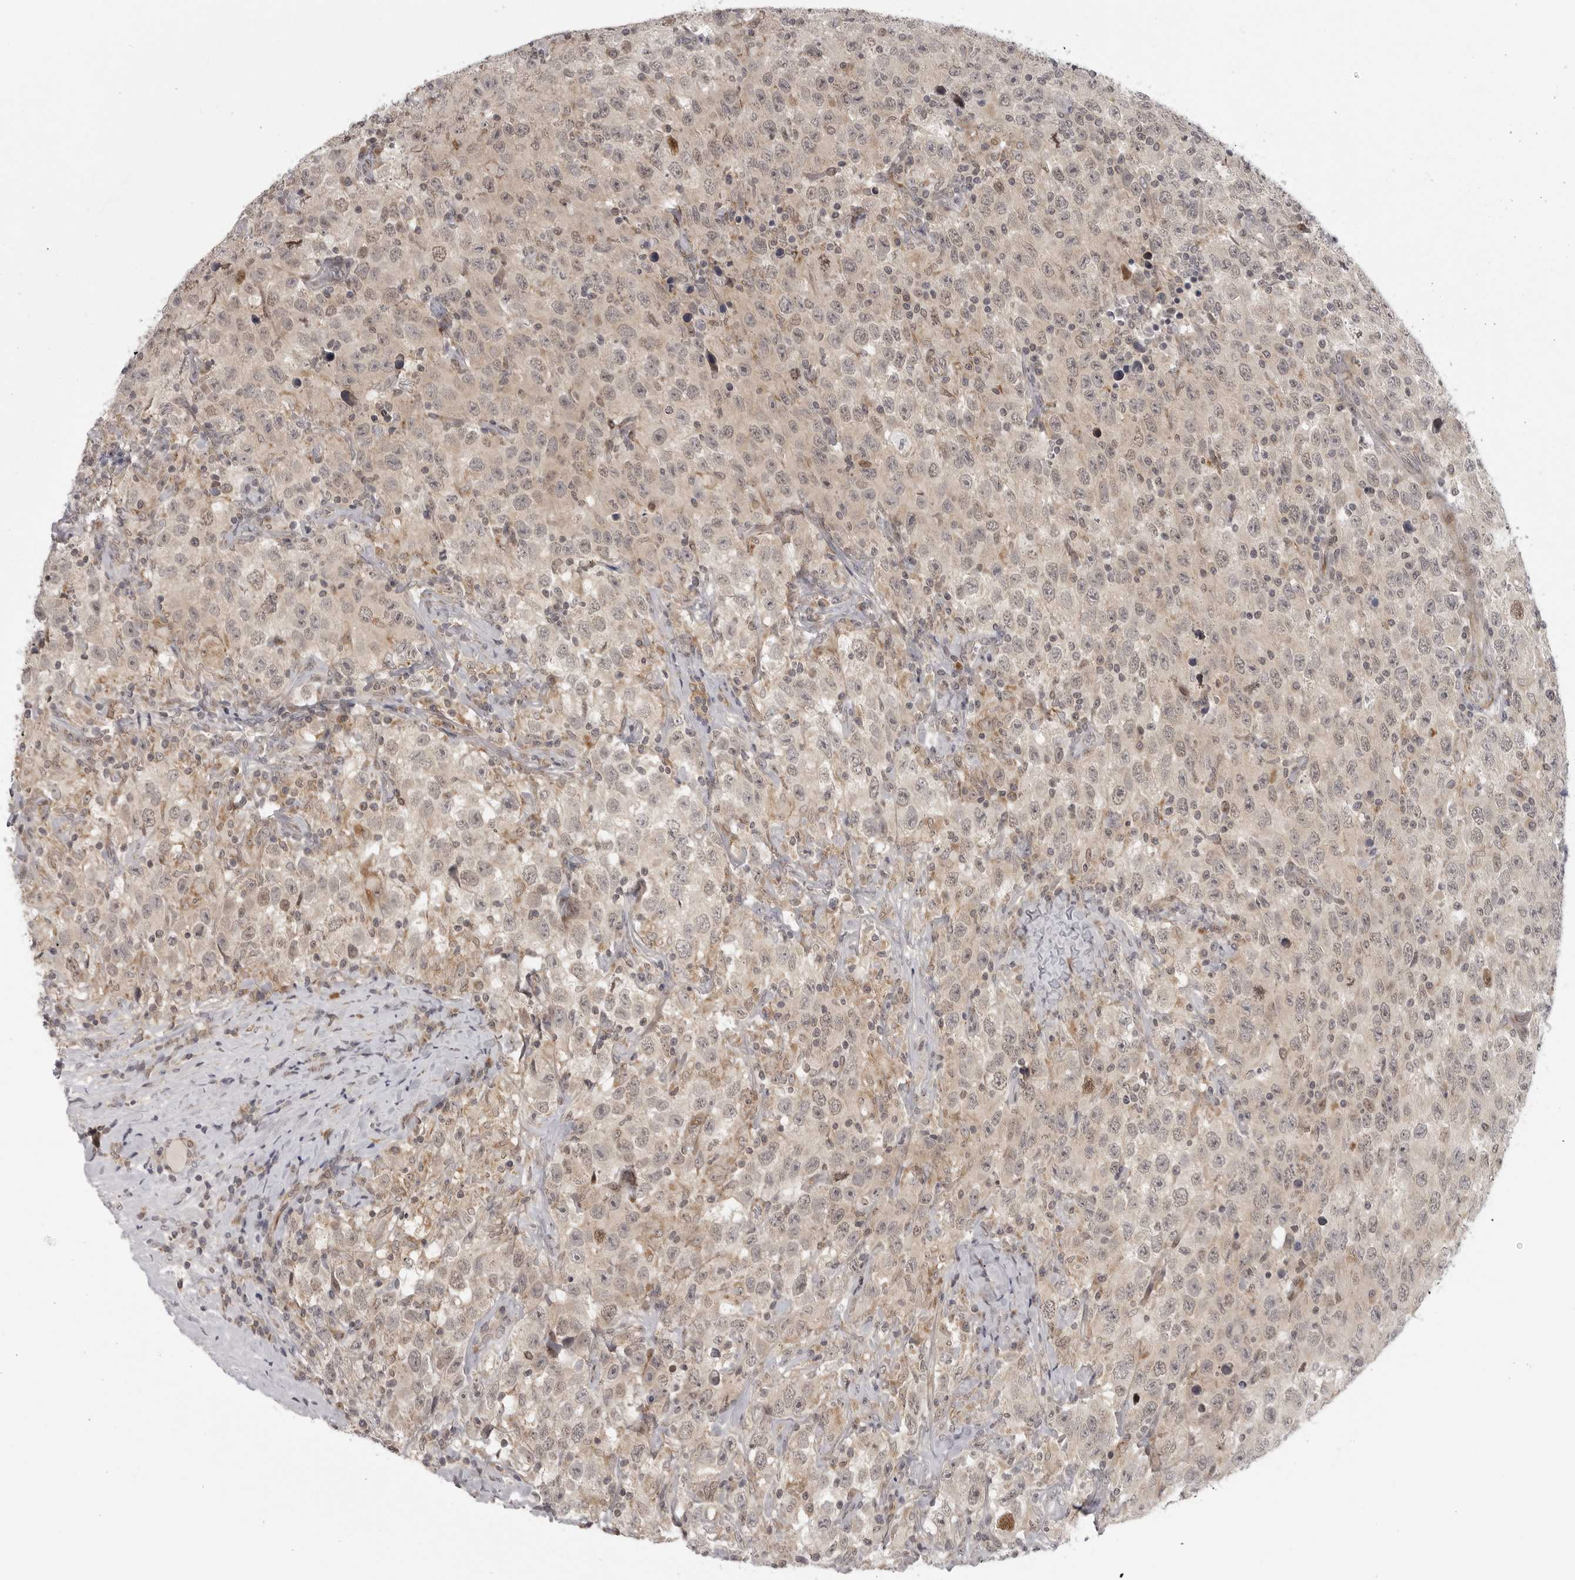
{"staining": {"intensity": "moderate", "quantity": "<25%", "location": "nuclear"}, "tissue": "testis cancer", "cell_type": "Tumor cells", "image_type": "cancer", "snomed": [{"axis": "morphology", "description": "Seminoma, NOS"}, {"axis": "topography", "description": "Testis"}], "caption": "About <25% of tumor cells in testis seminoma exhibit moderate nuclear protein positivity as visualized by brown immunohistochemical staining.", "gene": "TUT4", "patient": {"sex": "male", "age": 41}}